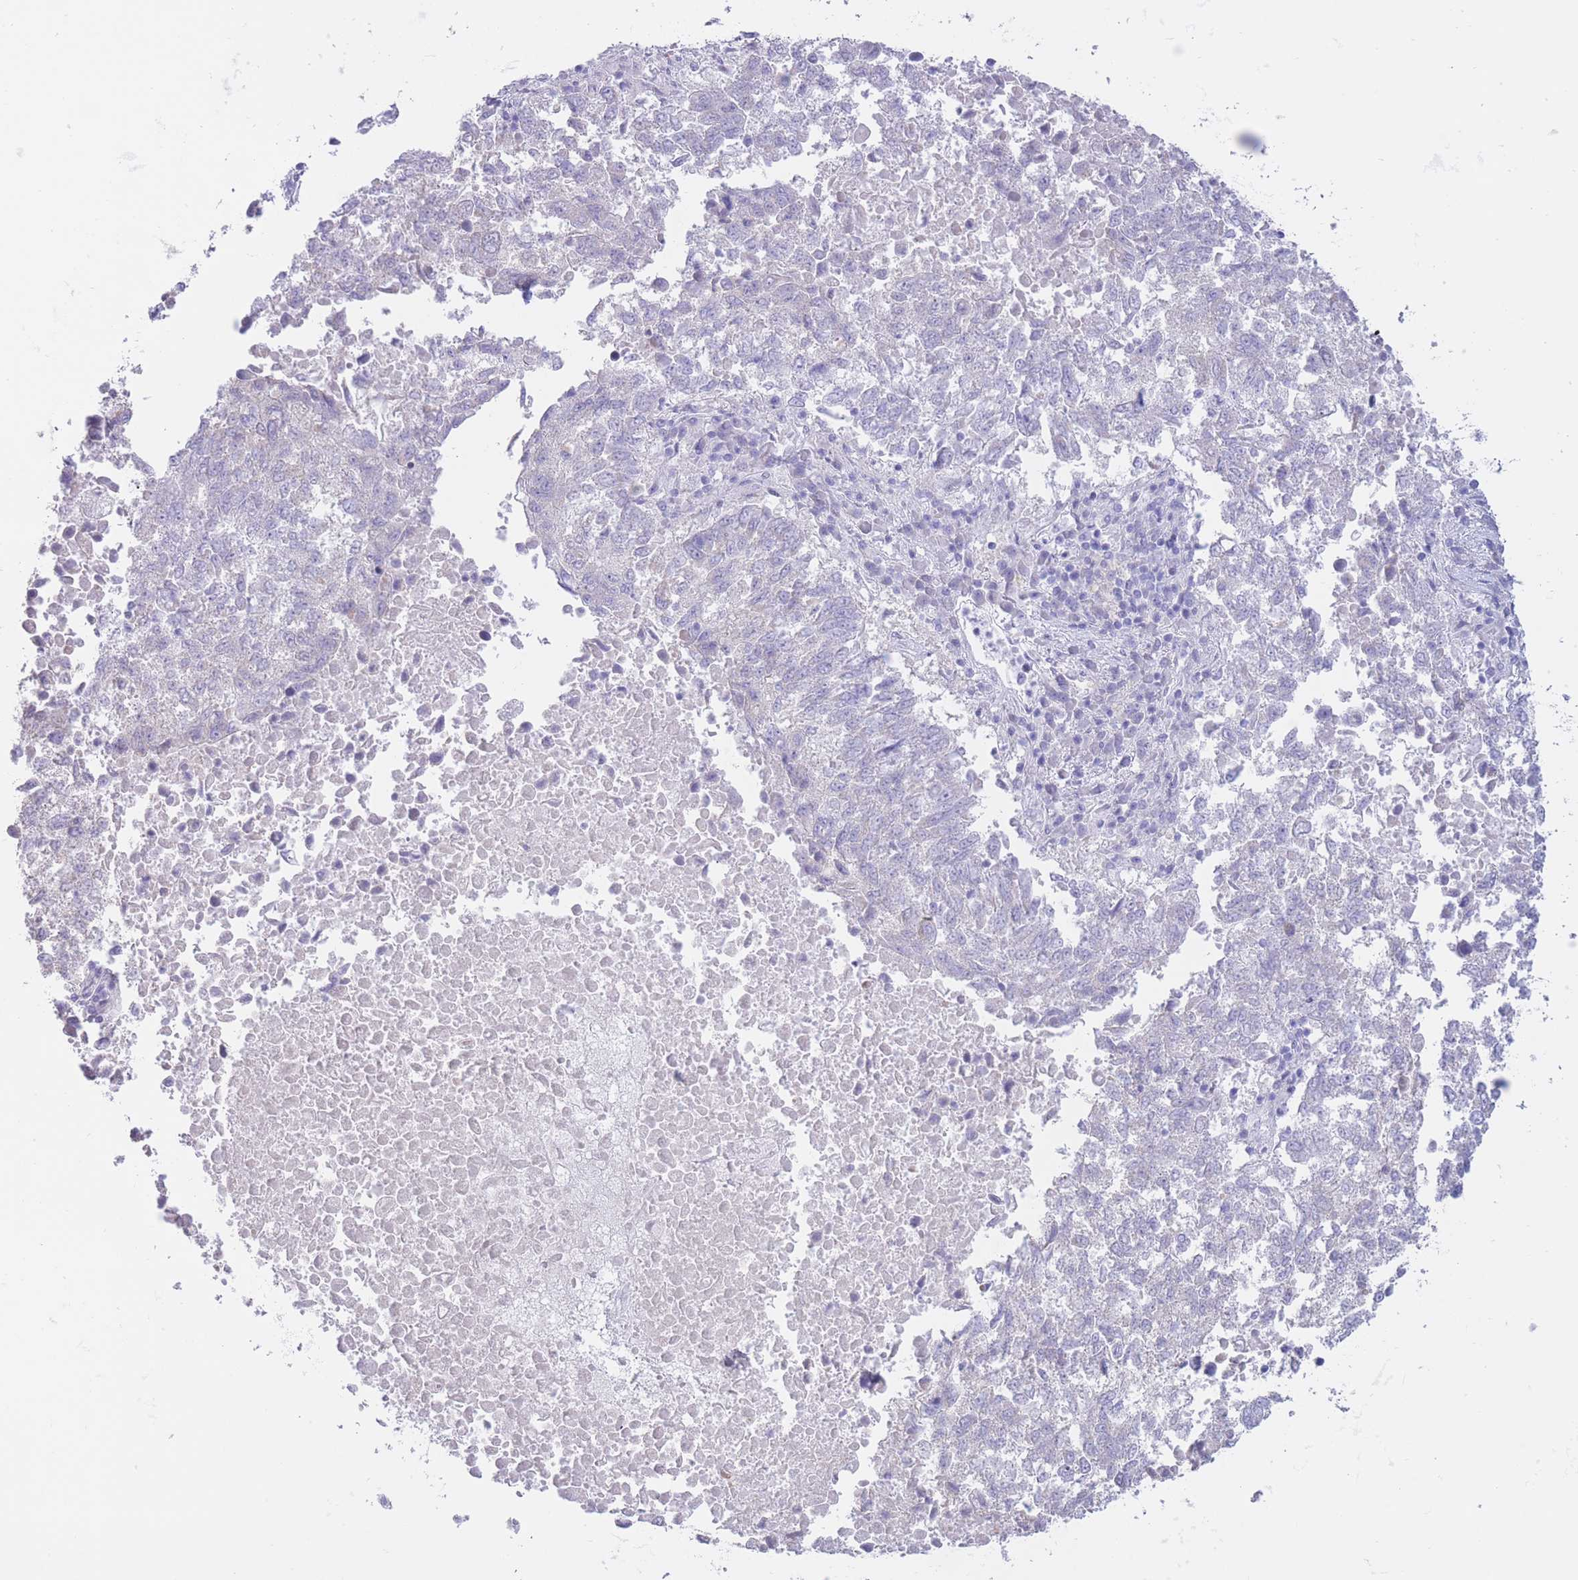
{"staining": {"intensity": "negative", "quantity": "none", "location": "none"}, "tissue": "lung cancer", "cell_type": "Tumor cells", "image_type": "cancer", "snomed": [{"axis": "morphology", "description": "Squamous cell carcinoma, NOS"}, {"axis": "topography", "description": "Lung"}], "caption": "Human lung cancer (squamous cell carcinoma) stained for a protein using IHC reveals no positivity in tumor cells.", "gene": "FAH", "patient": {"sex": "male", "age": 73}}